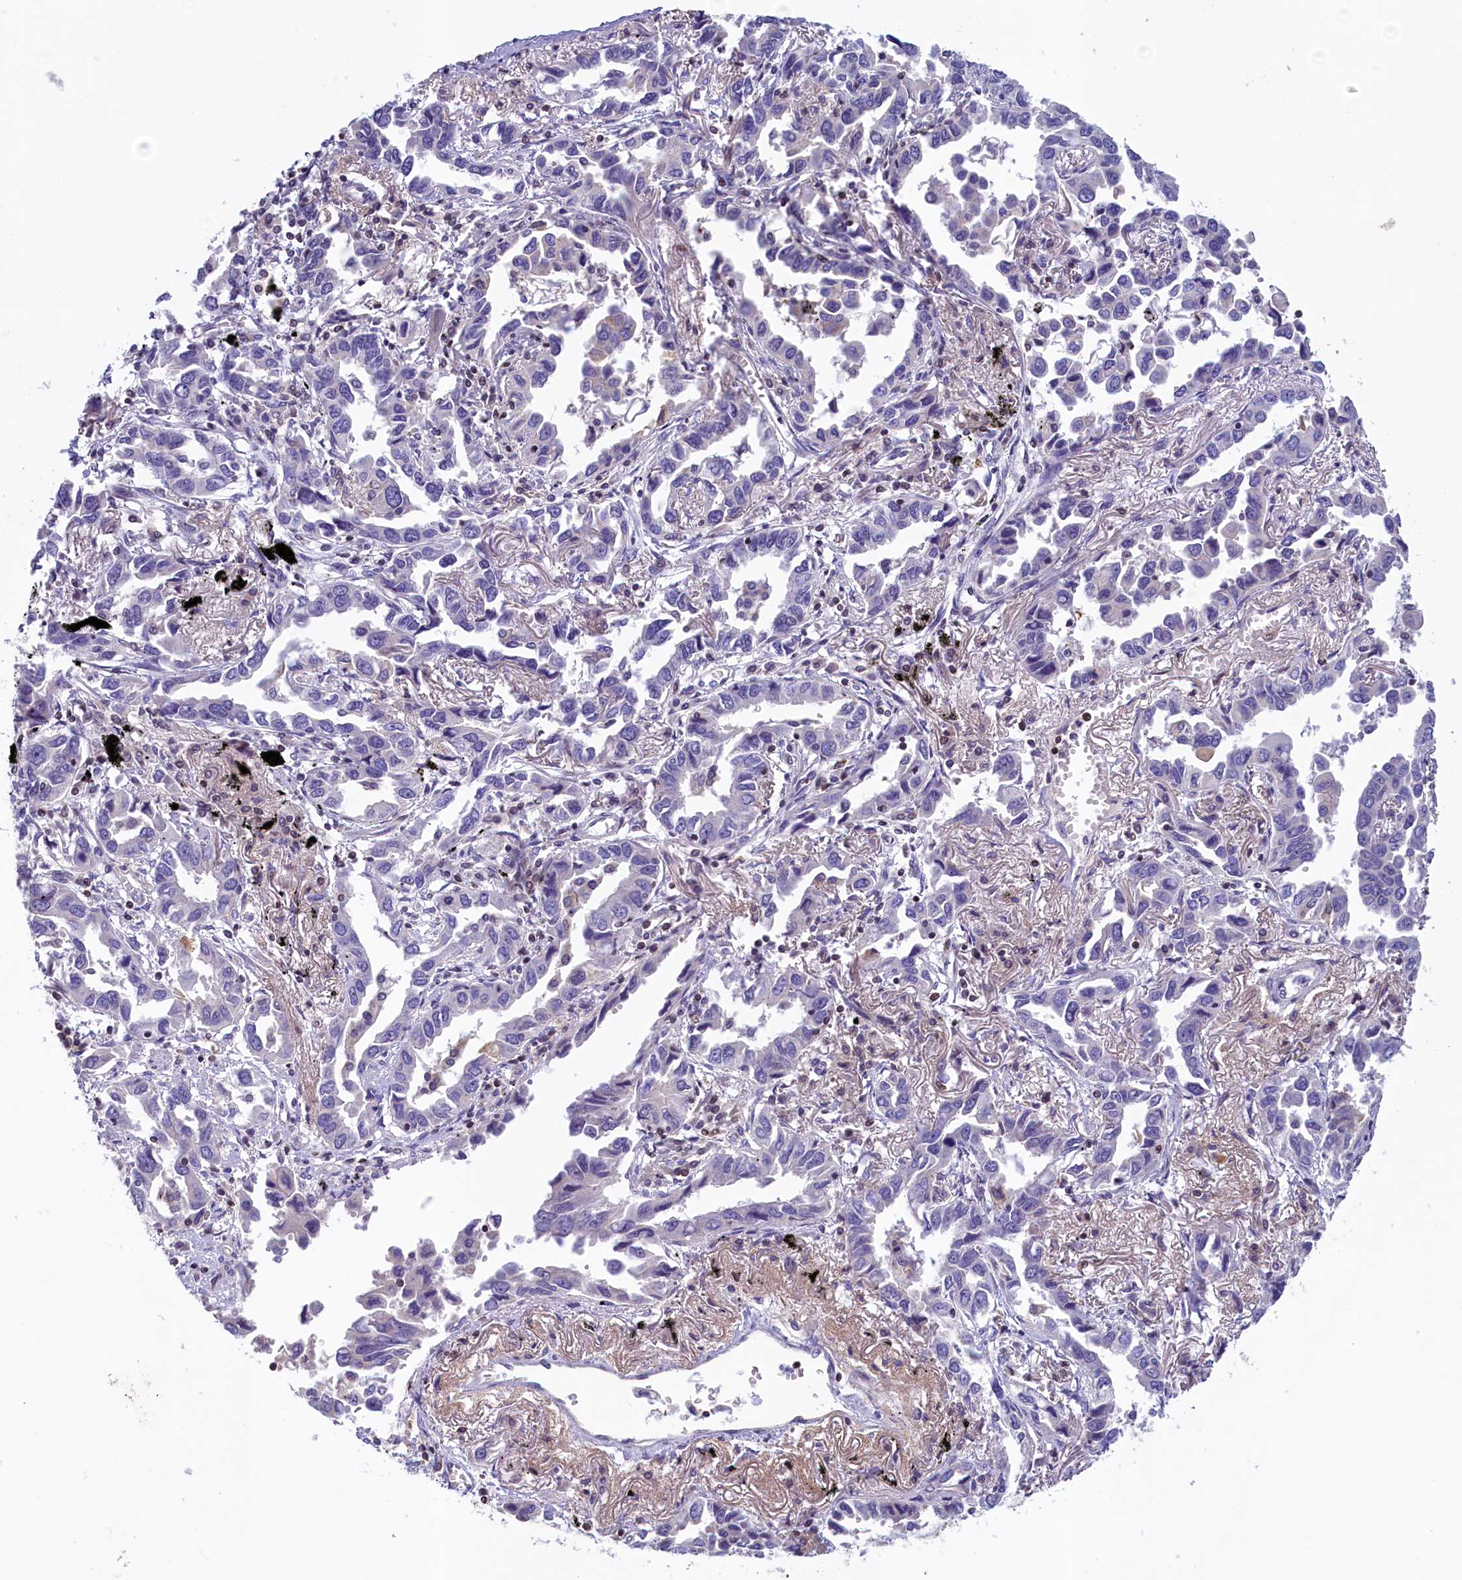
{"staining": {"intensity": "negative", "quantity": "none", "location": "none"}, "tissue": "lung cancer", "cell_type": "Tumor cells", "image_type": "cancer", "snomed": [{"axis": "morphology", "description": "Adenocarcinoma, NOS"}, {"axis": "topography", "description": "Lung"}], "caption": "A high-resolution histopathology image shows IHC staining of lung adenocarcinoma, which reveals no significant positivity in tumor cells.", "gene": "TRAF3IP3", "patient": {"sex": "male", "age": 67}}